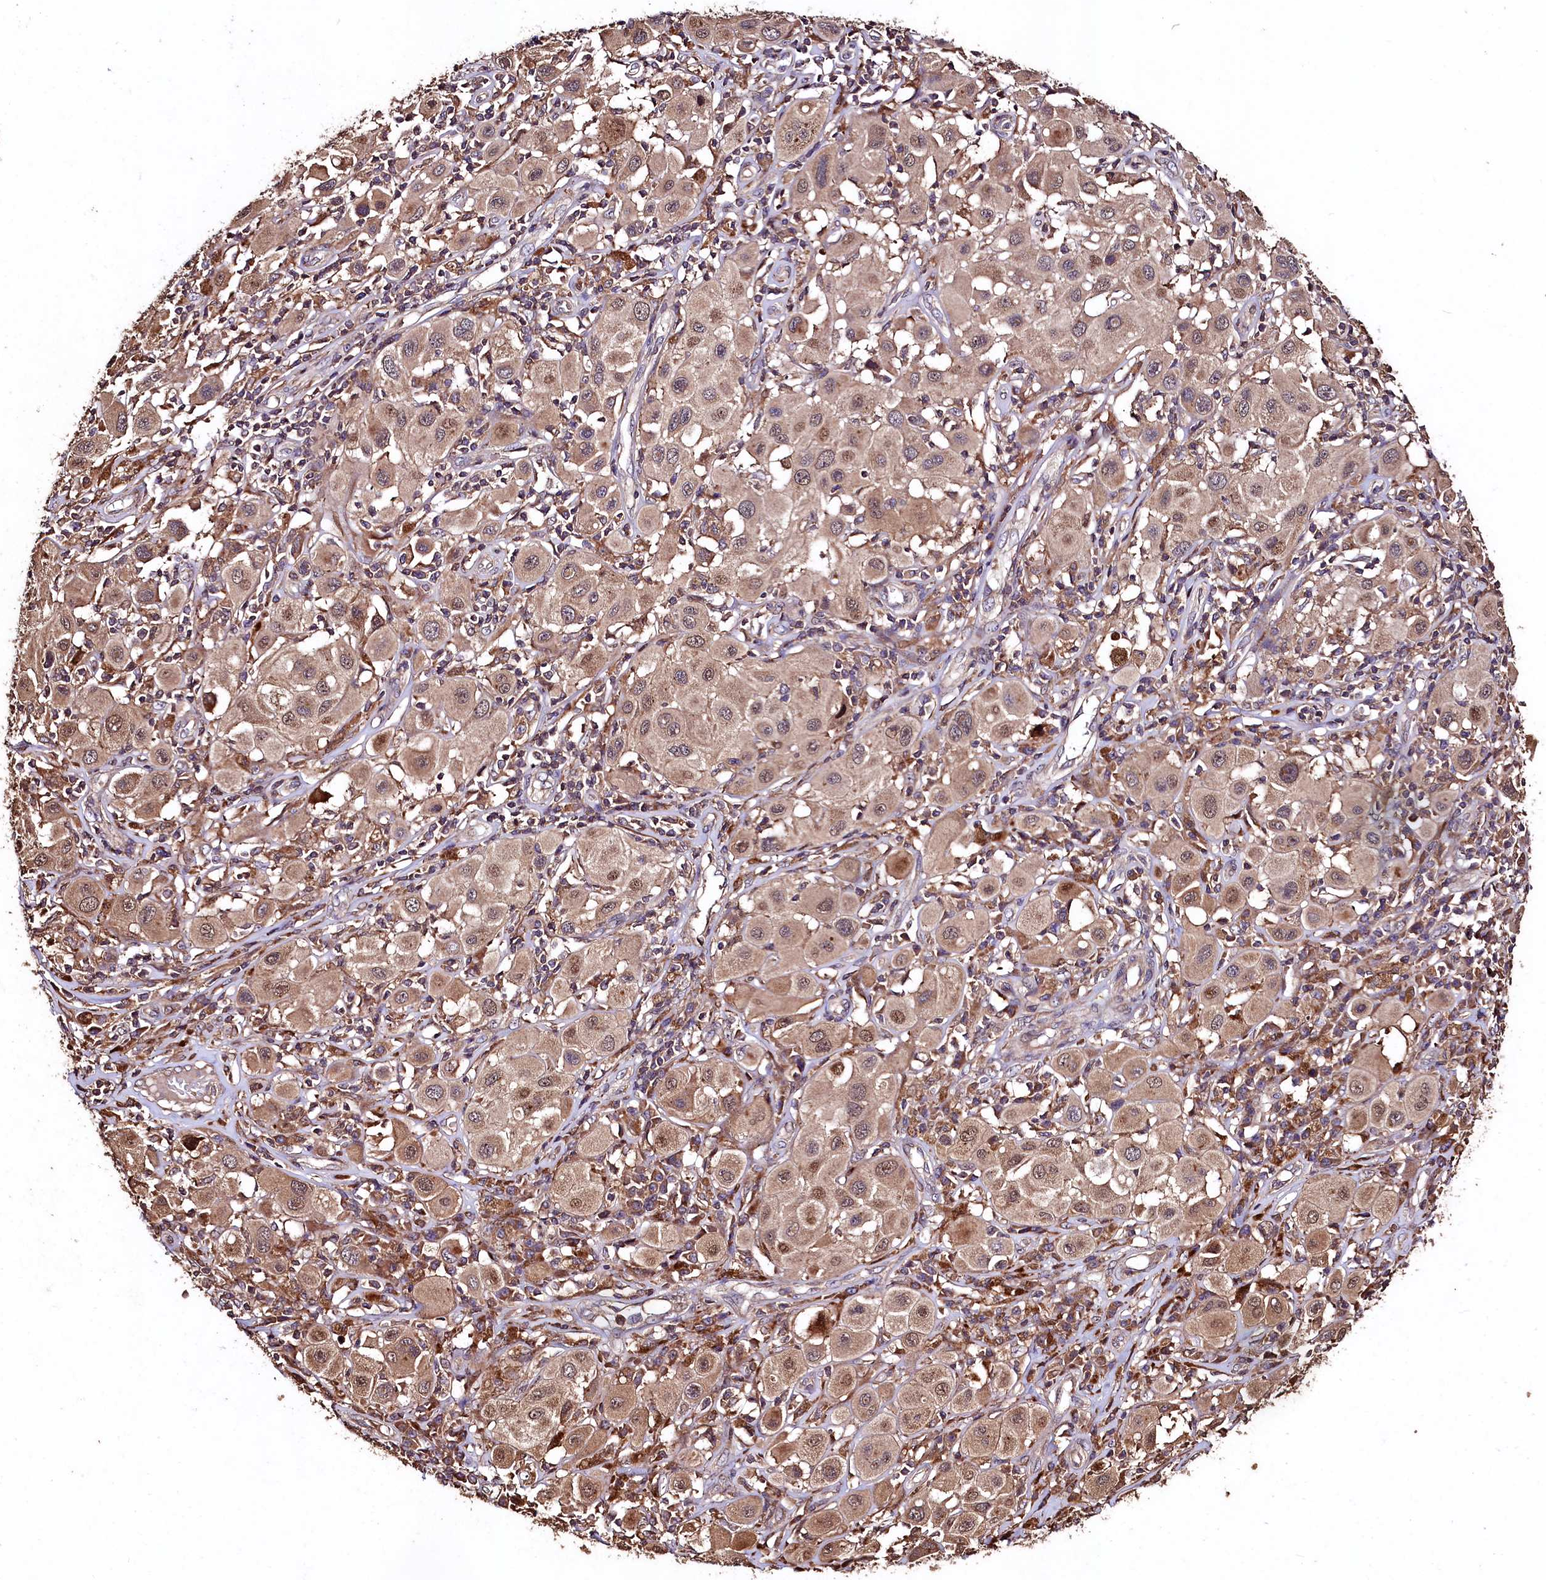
{"staining": {"intensity": "weak", "quantity": ">75%", "location": "cytoplasmic/membranous,nuclear"}, "tissue": "melanoma", "cell_type": "Tumor cells", "image_type": "cancer", "snomed": [{"axis": "morphology", "description": "Malignant melanoma, Metastatic site"}, {"axis": "topography", "description": "Skin"}], "caption": "Protein positivity by immunohistochemistry (IHC) displays weak cytoplasmic/membranous and nuclear expression in about >75% of tumor cells in melanoma.", "gene": "TMEM98", "patient": {"sex": "male", "age": 41}}